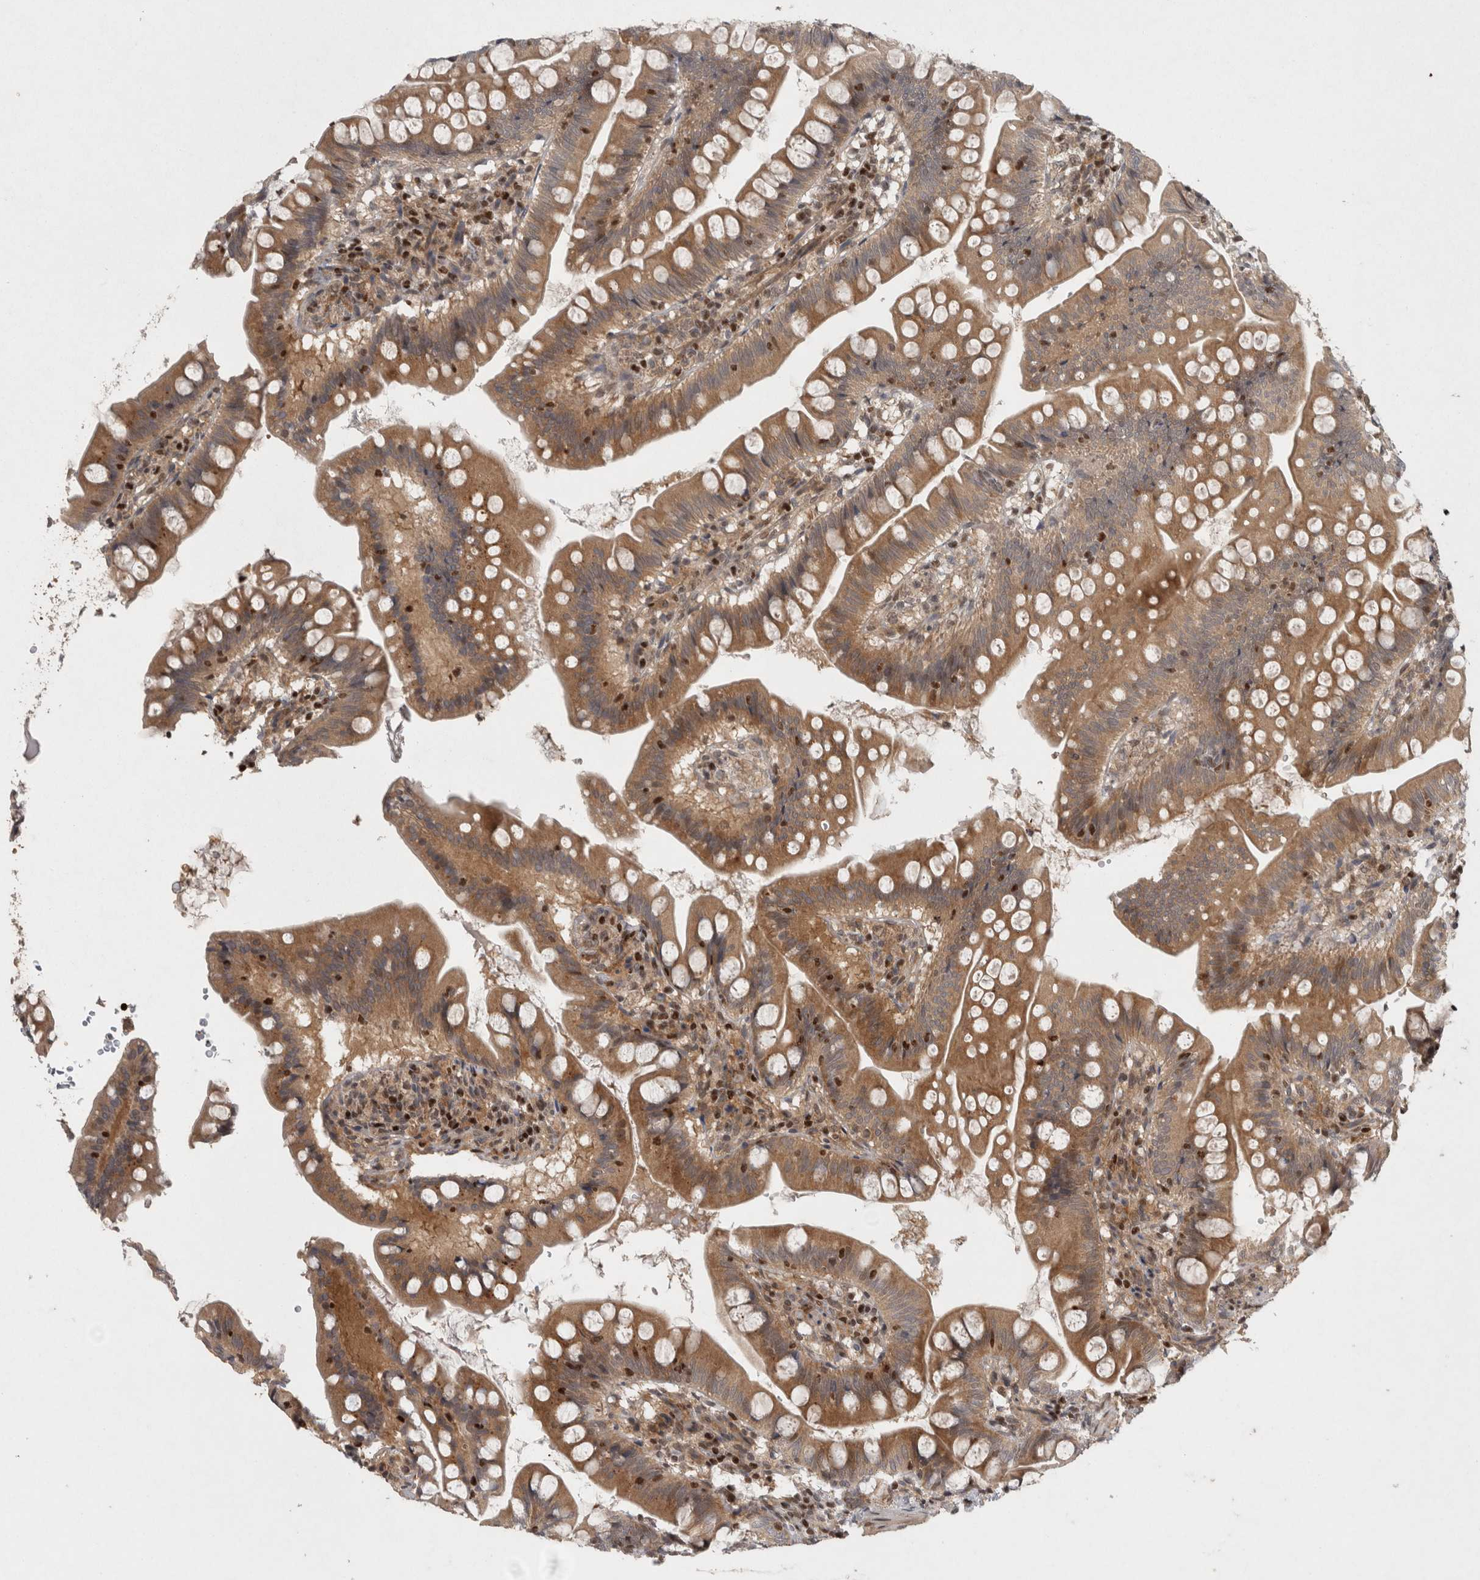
{"staining": {"intensity": "moderate", "quantity": ">75%", "location": "cytoplasmic/membranous,nuclear"}, "tissue": "small intestine", "cell_type": "Glandular cells", "image_type": "normal", "snomed": [{"axis": "morphology", "description": "Normal tissue, NOS"}, {"axis": "topography", "description": "Small intestine"}], "caption": "Approximately >75% of glandular cells in unremarkable human small intestine demonstrate moderate cytoplasmic/membranous,nuclear protein expression as visualized by brown immunohistochemical staining.", "gene": "KDM8", "patient": {"sex": "male", "age": 7}}